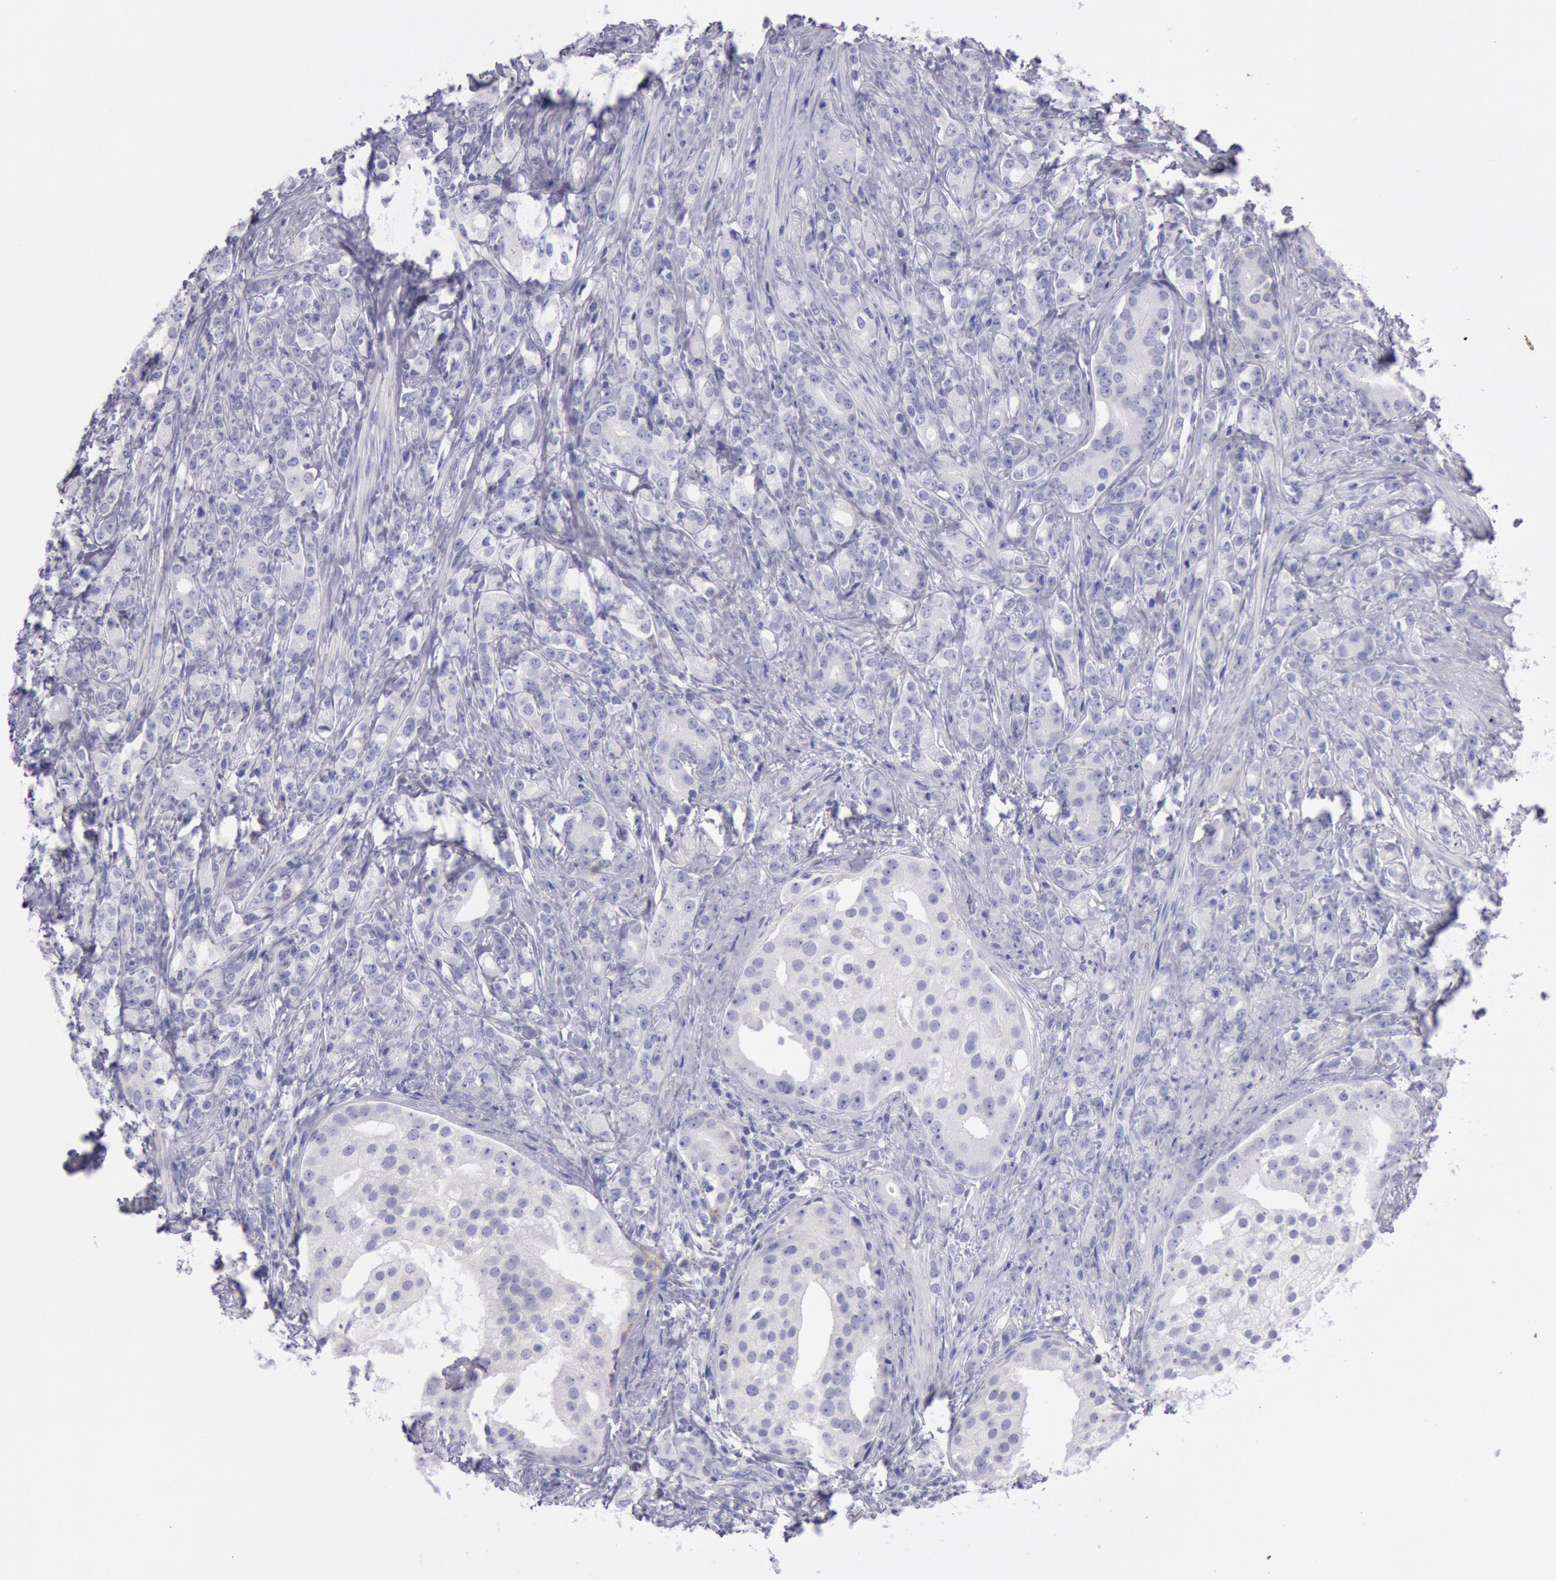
{"staining": {"intensity": "negative", "quantity": "none", "location": "none"}, "tissue": "prostate cancer", "cell_type": "Tumor cells", "image_type": "cancer", "snomed": [{"axis": "morphology", "description": "Adenocarcinoma, Medium grade"}, {"axis": "topography", "description": "Prostate"}], "caption": "This is an immunohistochemistry (IHC) micrograph of human medium-grade adenocarcinoma (prostate). There is no staining in tumor cells.", "gene": "EGFR", "patient": {"sex": "male", "age": 59}}